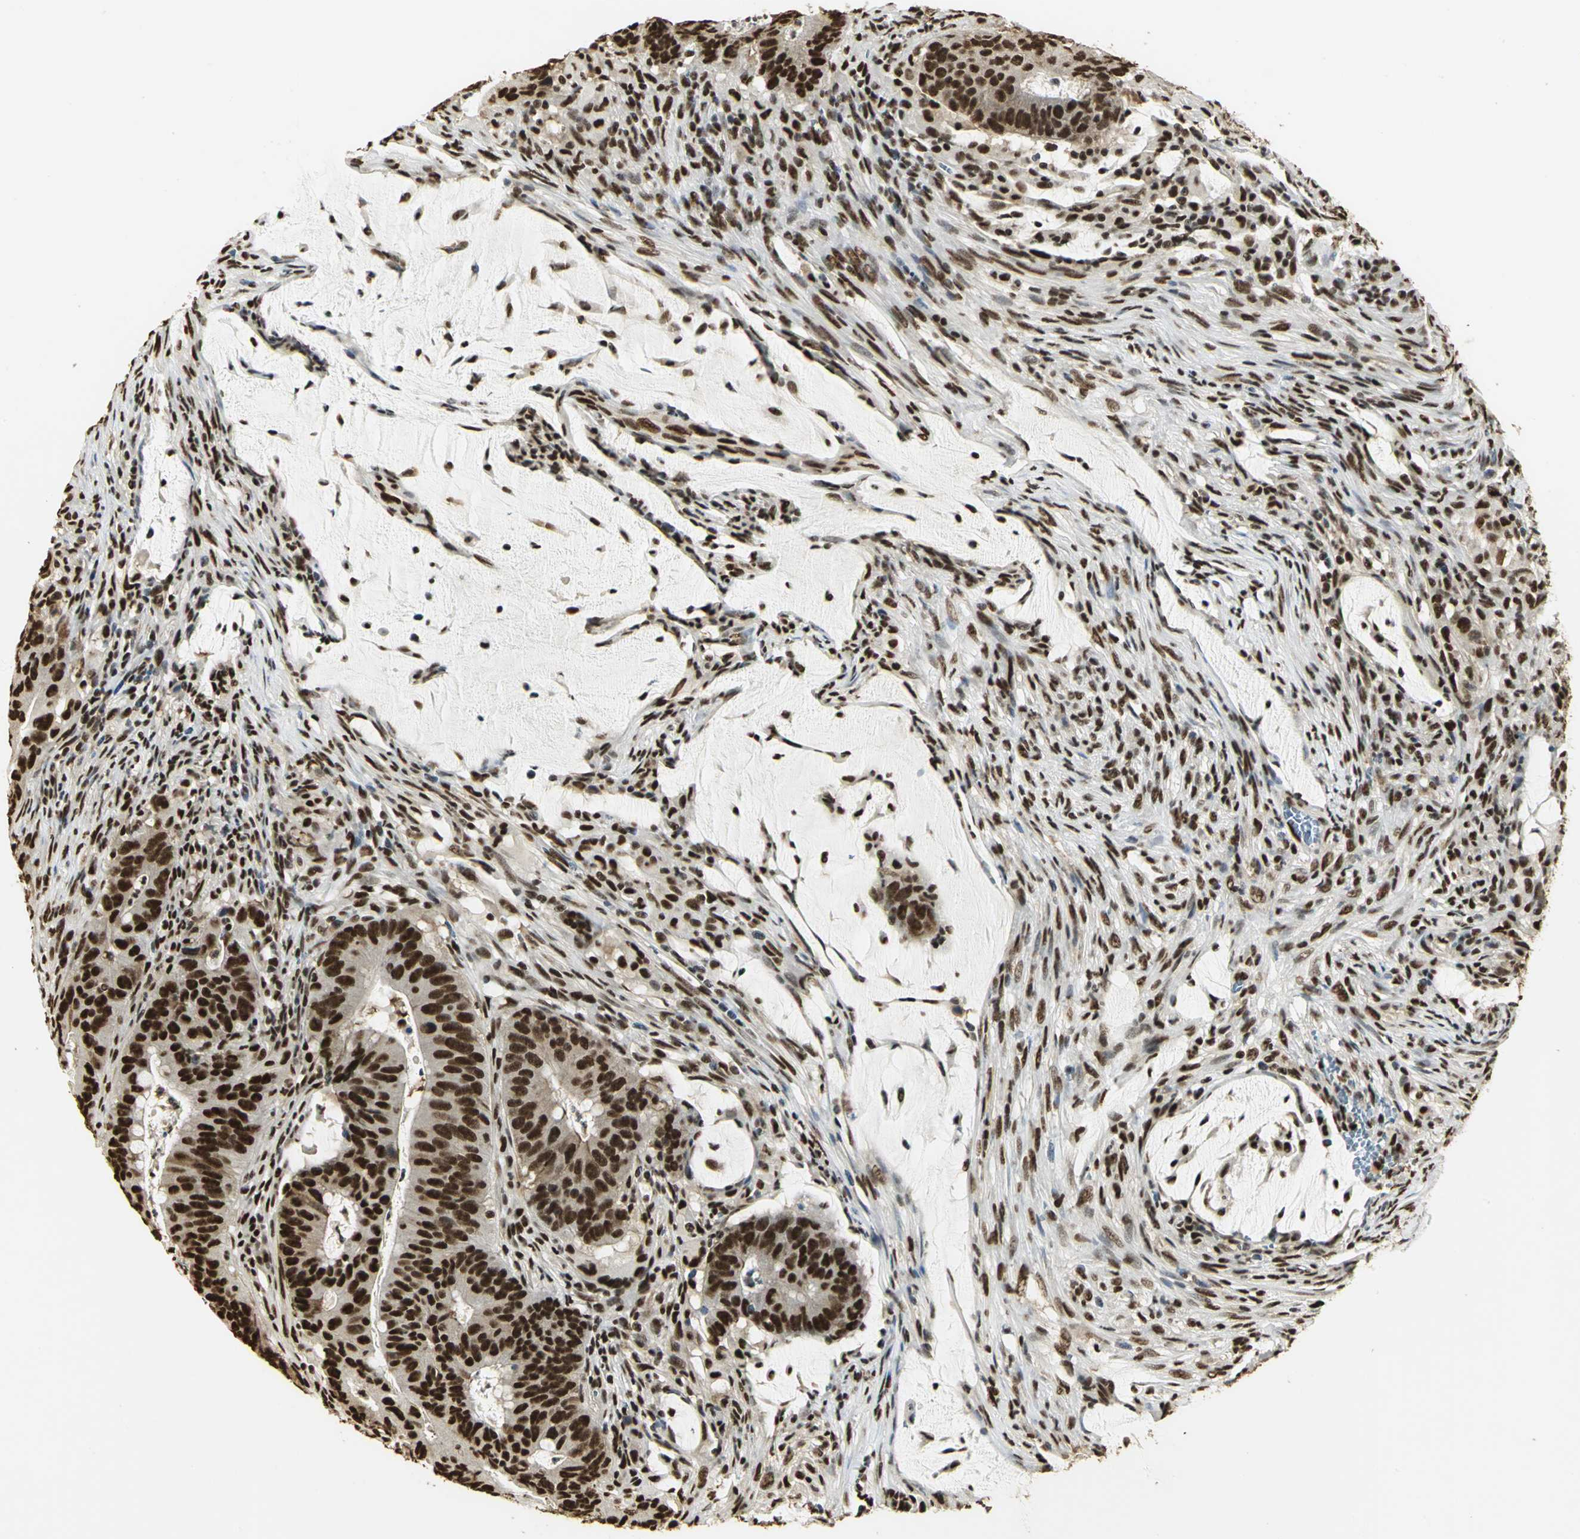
{"staining": {"intensity": "strong", "quantity": ">75%", "location": "cytoplasmic/membranous,nuclear"}, "tissue": "colorectal cancer", "cell_type": "Tumor cells", "image_type": "cancer", "snomed": [{"axis": "morphology", "description": "Adenocarcinoma, NOS"}, {"axis": "topography", "description": "Colon"}], "caption": "This histopathology image exhibits immunohistochemistry (IHC) staining of human adenocarcinoma (colorectal), with high strong cytoplasmic/membranous and nuclear positivity in about >75% of tumor cells.", "gene": "SET", "patient": {"sex": "male", "age": 45}}